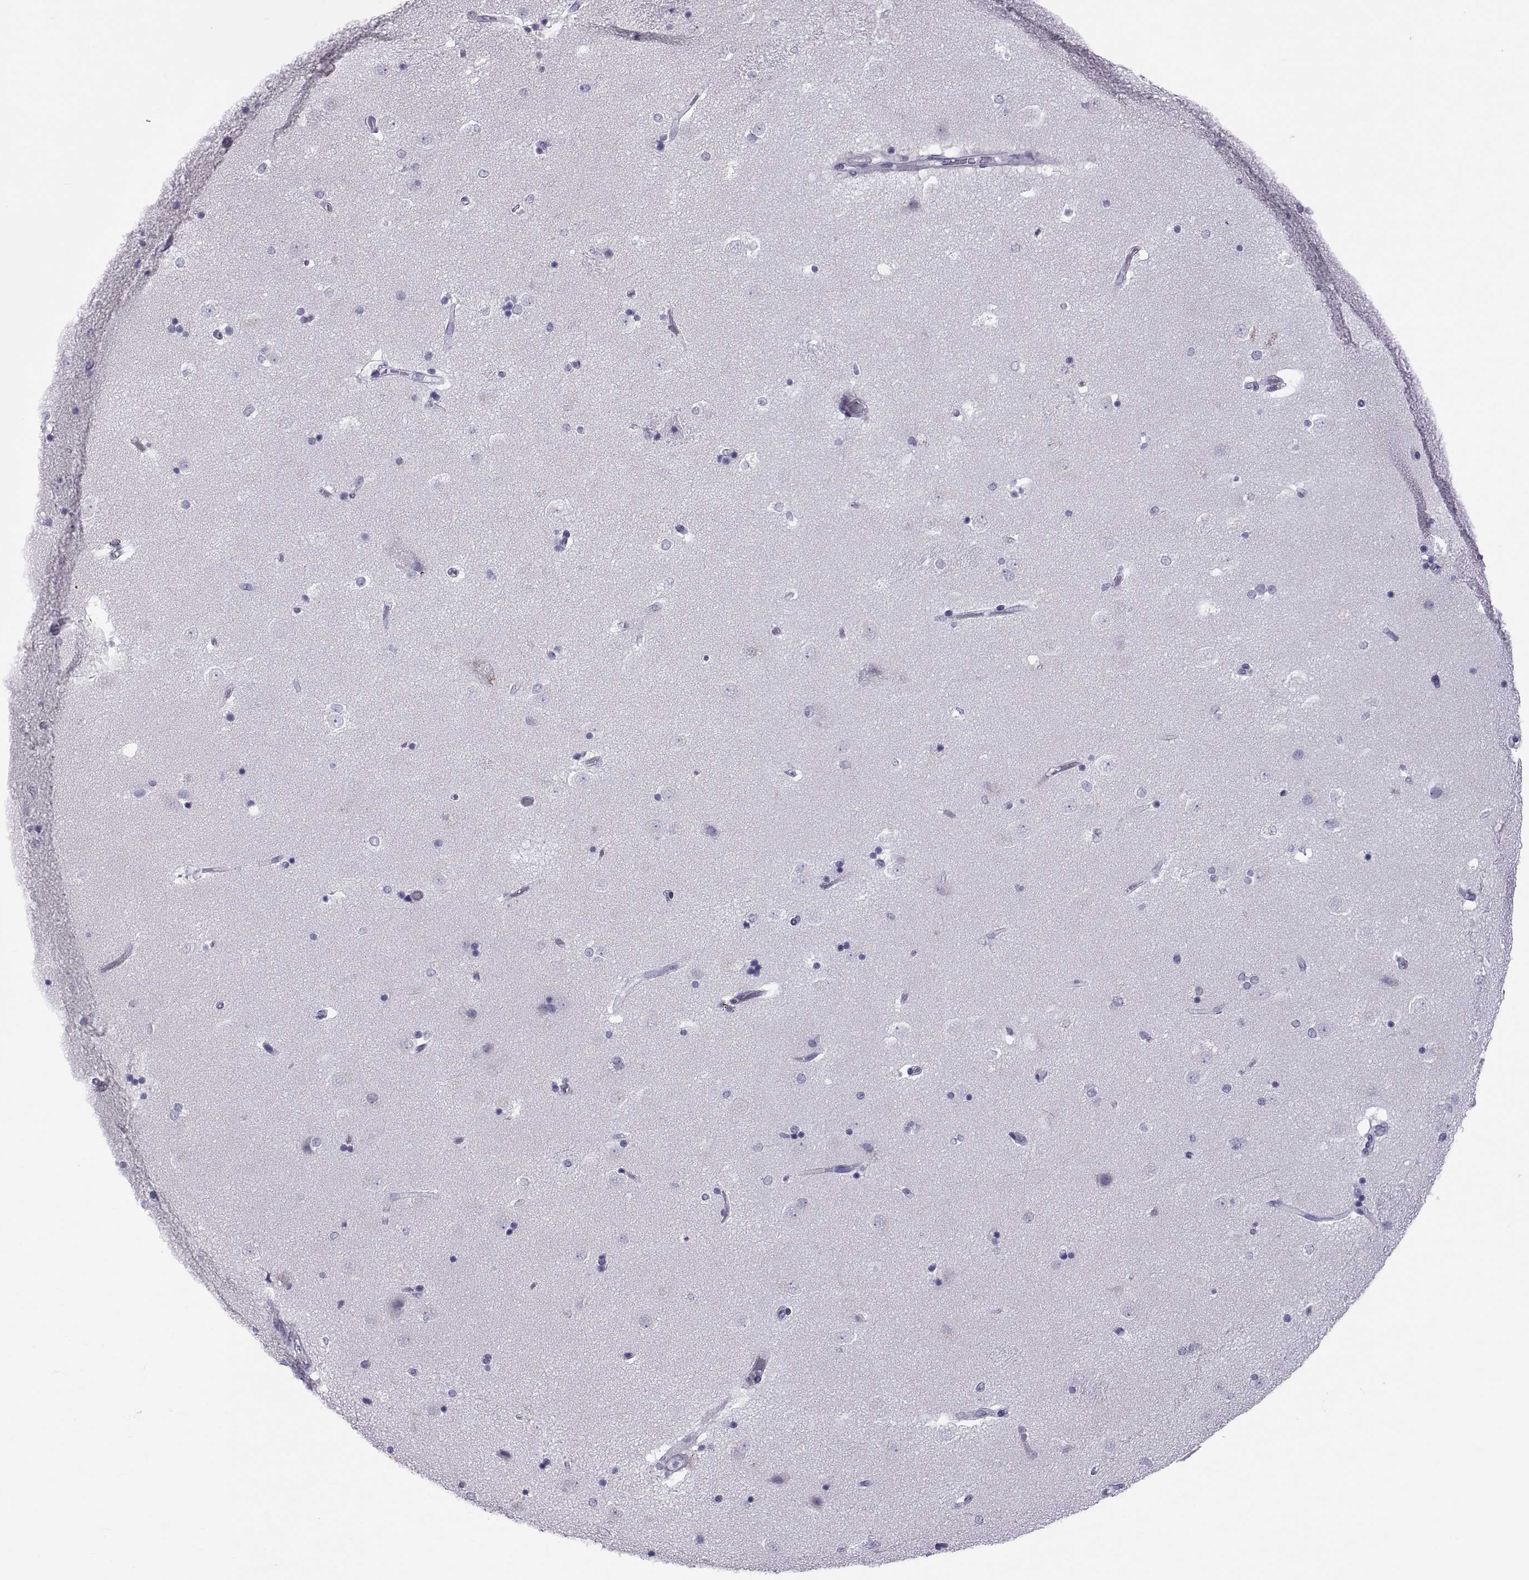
{"staining": {"intensity": "negative", "quantity": "none", "location": "none"}, "tissue": "caudate", "cell_type": "Glial cells", "image_type": "normal", "snomed": [{"axis": "morphology", "description": "Normal tissue, NOS"}, {"axis": "topography", "description": "Lateral ventricle wall"}], "caption": "This is an IHC micrograph of unremarkable caudate. There is no staining in glial cells.", "gene": "RNASE12", "patient": {"sex": "male", "age": 51}}